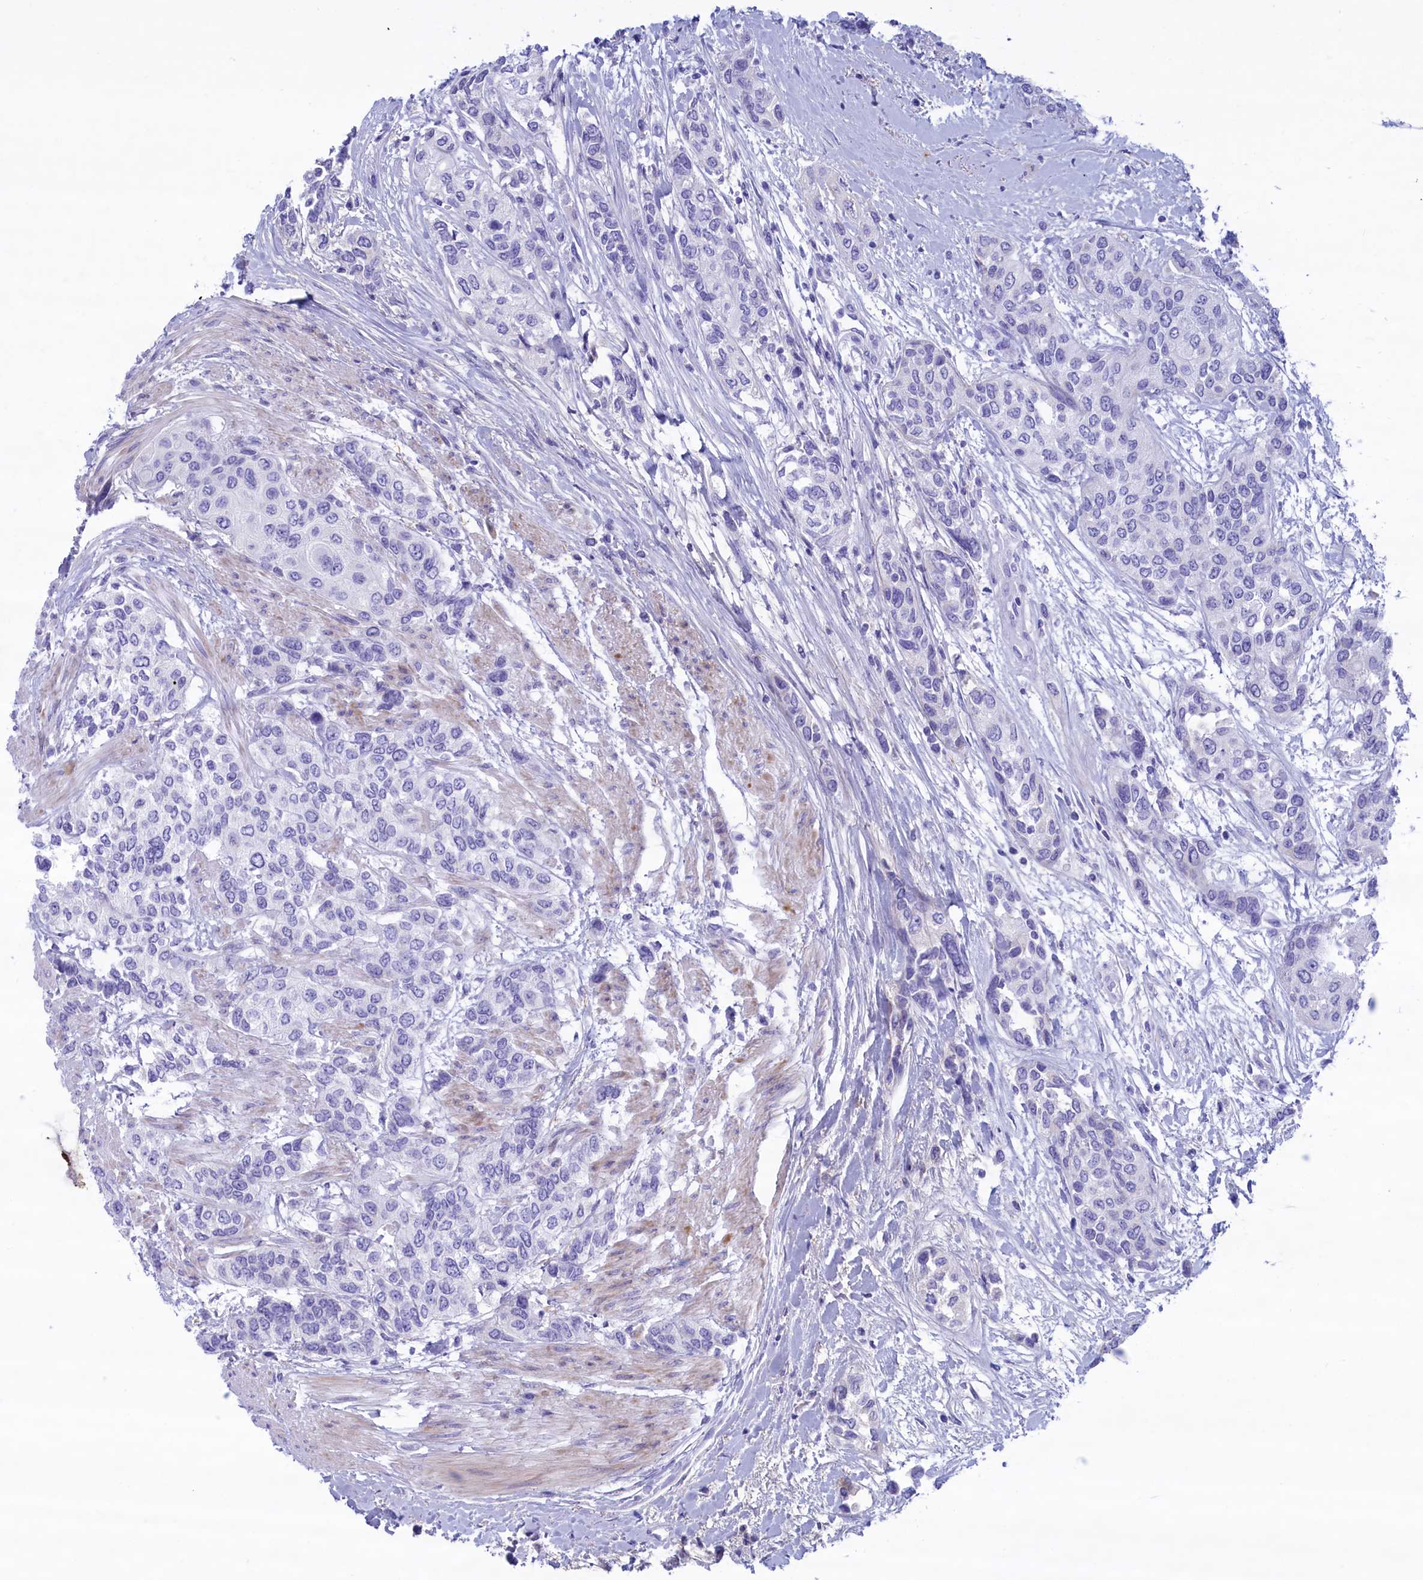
{"staining": {"intensity": "negative", "quantity": "none", "location": "none"}, "tissue": "urothelial cancer", "cell_type": "Tumor cells", "image_type": "cancer", "snomed": [{"axis": "morphology", "description": "Normal tissue, NOS"}, {"axis": "morphology", "description": "Urothelial carcinoma, High grade"}, {"axis": "topography", "description": "Vascular tissue"}, {"axis": "topography", "description": "Urinary bladder"}], "caption": "High magnification brightfield microscopy of urothelial cancer stained with DAB (brown) and counterstained with hematoxylin (blue): tumor cells show no significant staining. Brightfield microscopy of immunohistochemistry stained with DAB (3,3'-diaminobenzidine) (brown) and hematoxylin (blue), captured at high magnification.", "gene": "MPV17L2", "patient": {"sex": "female", "age": 56}}